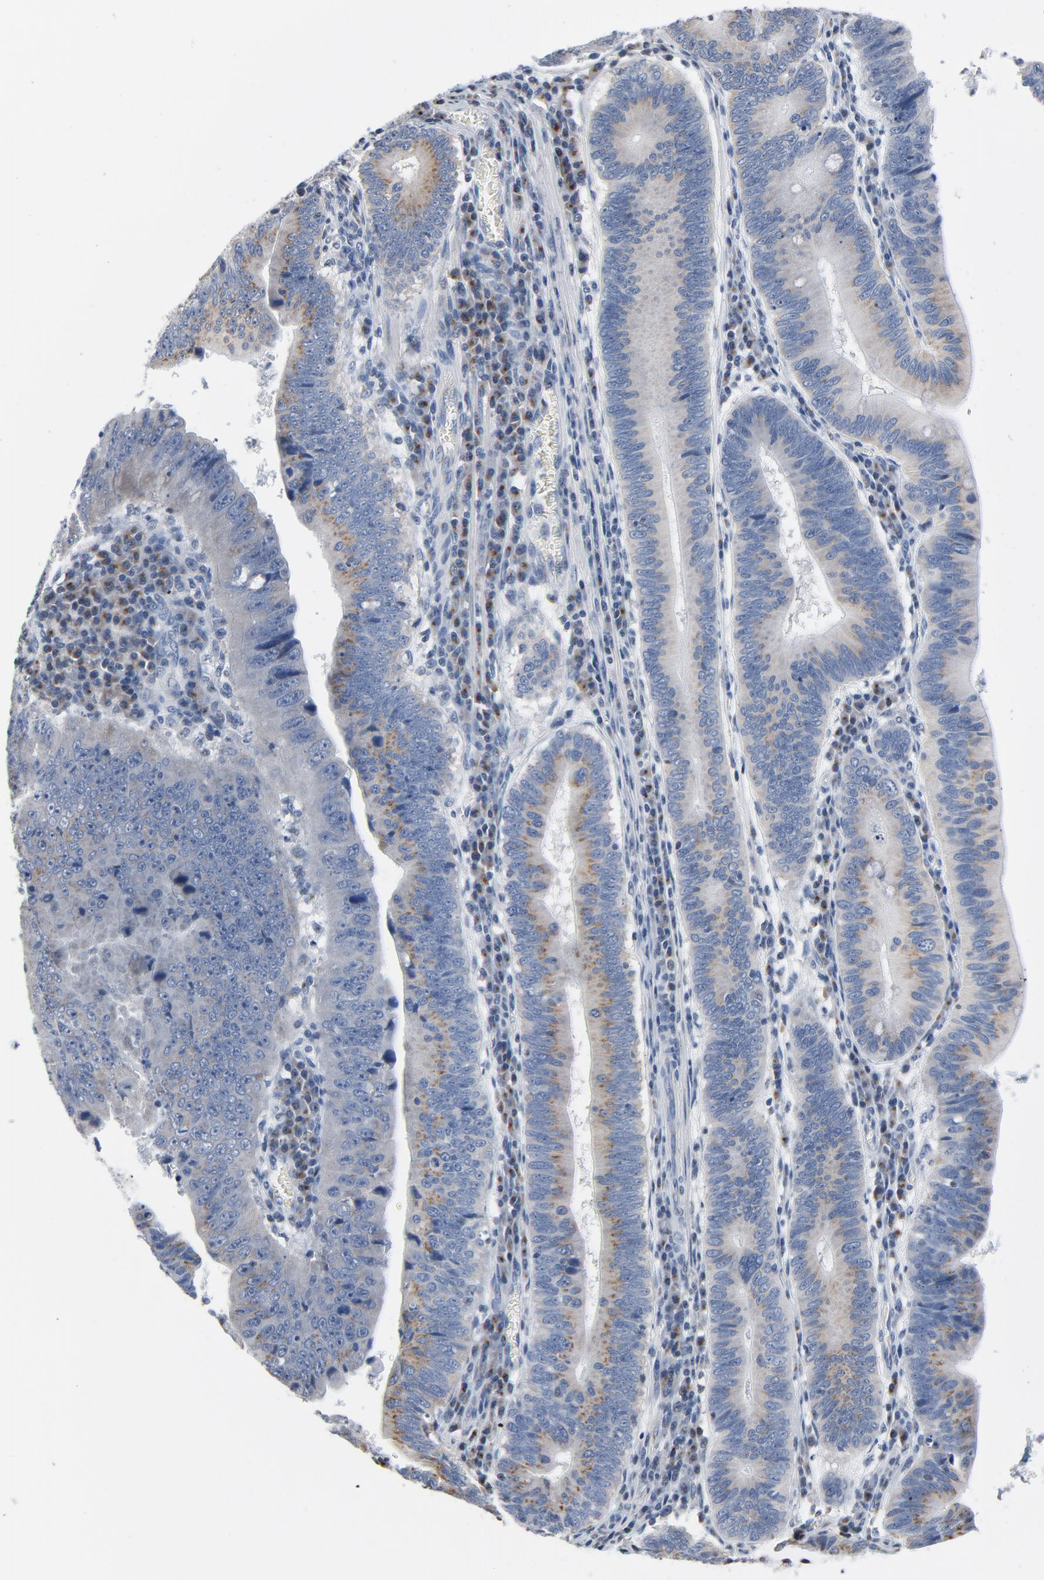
{"staining": {"intensity": "moderate", "quantity": "25%-75%", "location": "cytoplasmic/membranous"}, "tissue": "stomach cancer", "cell_type": "Tumor cells", "image_type": "cancer", "snomed": [{"axis": "morphology", "description": "Adenocarcinoma, NOS"}, {"axis": "topography", "description": "Stomach"}], "caption": "The image demonstrates staining of stomach cancer (adenocarcinoma), revealing moderate cytoplasmic/membranous protein positivity (brown color) within tumor cells.", "gene": "YIPF6", "patient": {"sex": "male", "age": 59}}